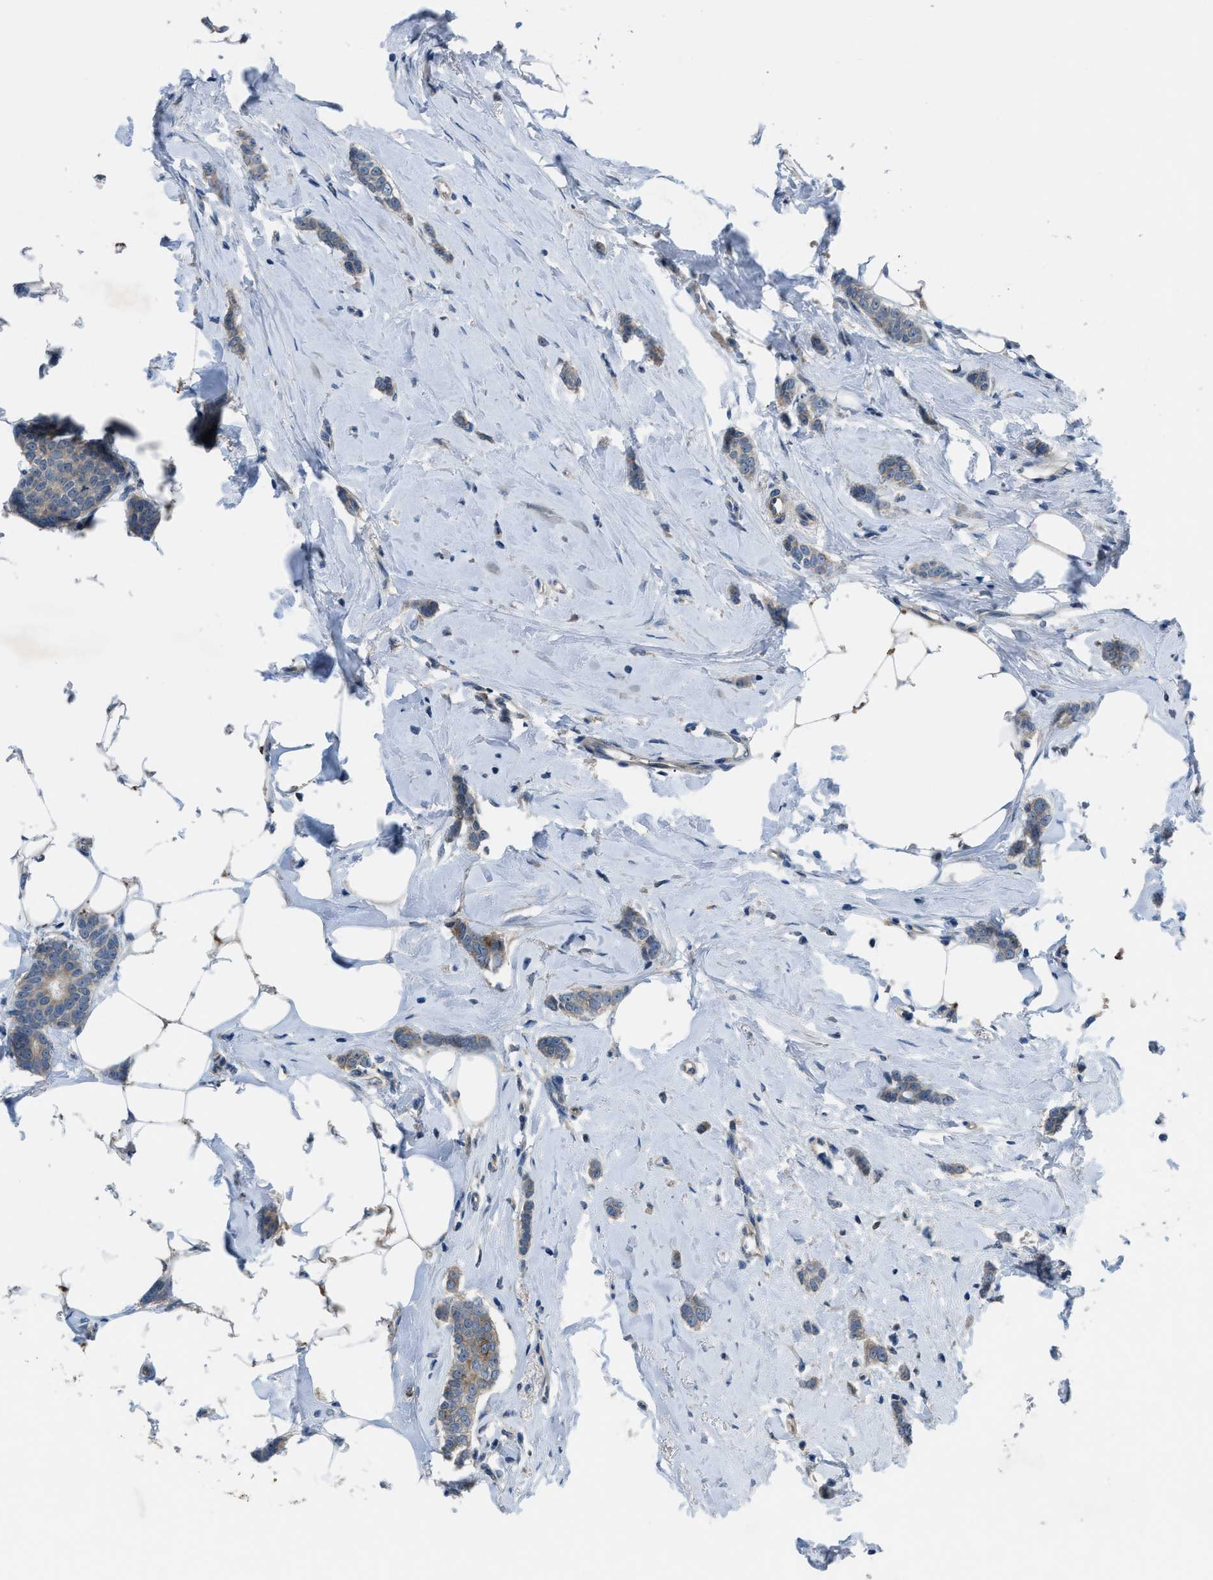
{"staining": {"intensity": "weak", "quantity": ">75%", "location": "cytoplasmic/membranous"}, "tissue": "breast cancer", "cell_type": "Tumor cells", "image_type": "cancer", "snomed": [{"axis": "morphology", "description": "Lobular carcinoma"}, {"axis": "topography", "description": "Skin"}, {"axis": "topography", "description": "Breast"}], "caption": "The image reveals a brown stain indicating the presence of a protein in the cytoplasmic/membranous of tumor cells in lobular carcinoma (breast). (DAB (3,3'-diaminobenzidine) = brown stain, brightfield microscopy at high magnification).", "gene": "BAZ2B", "patient": {"sex": "female", "age": 46}}